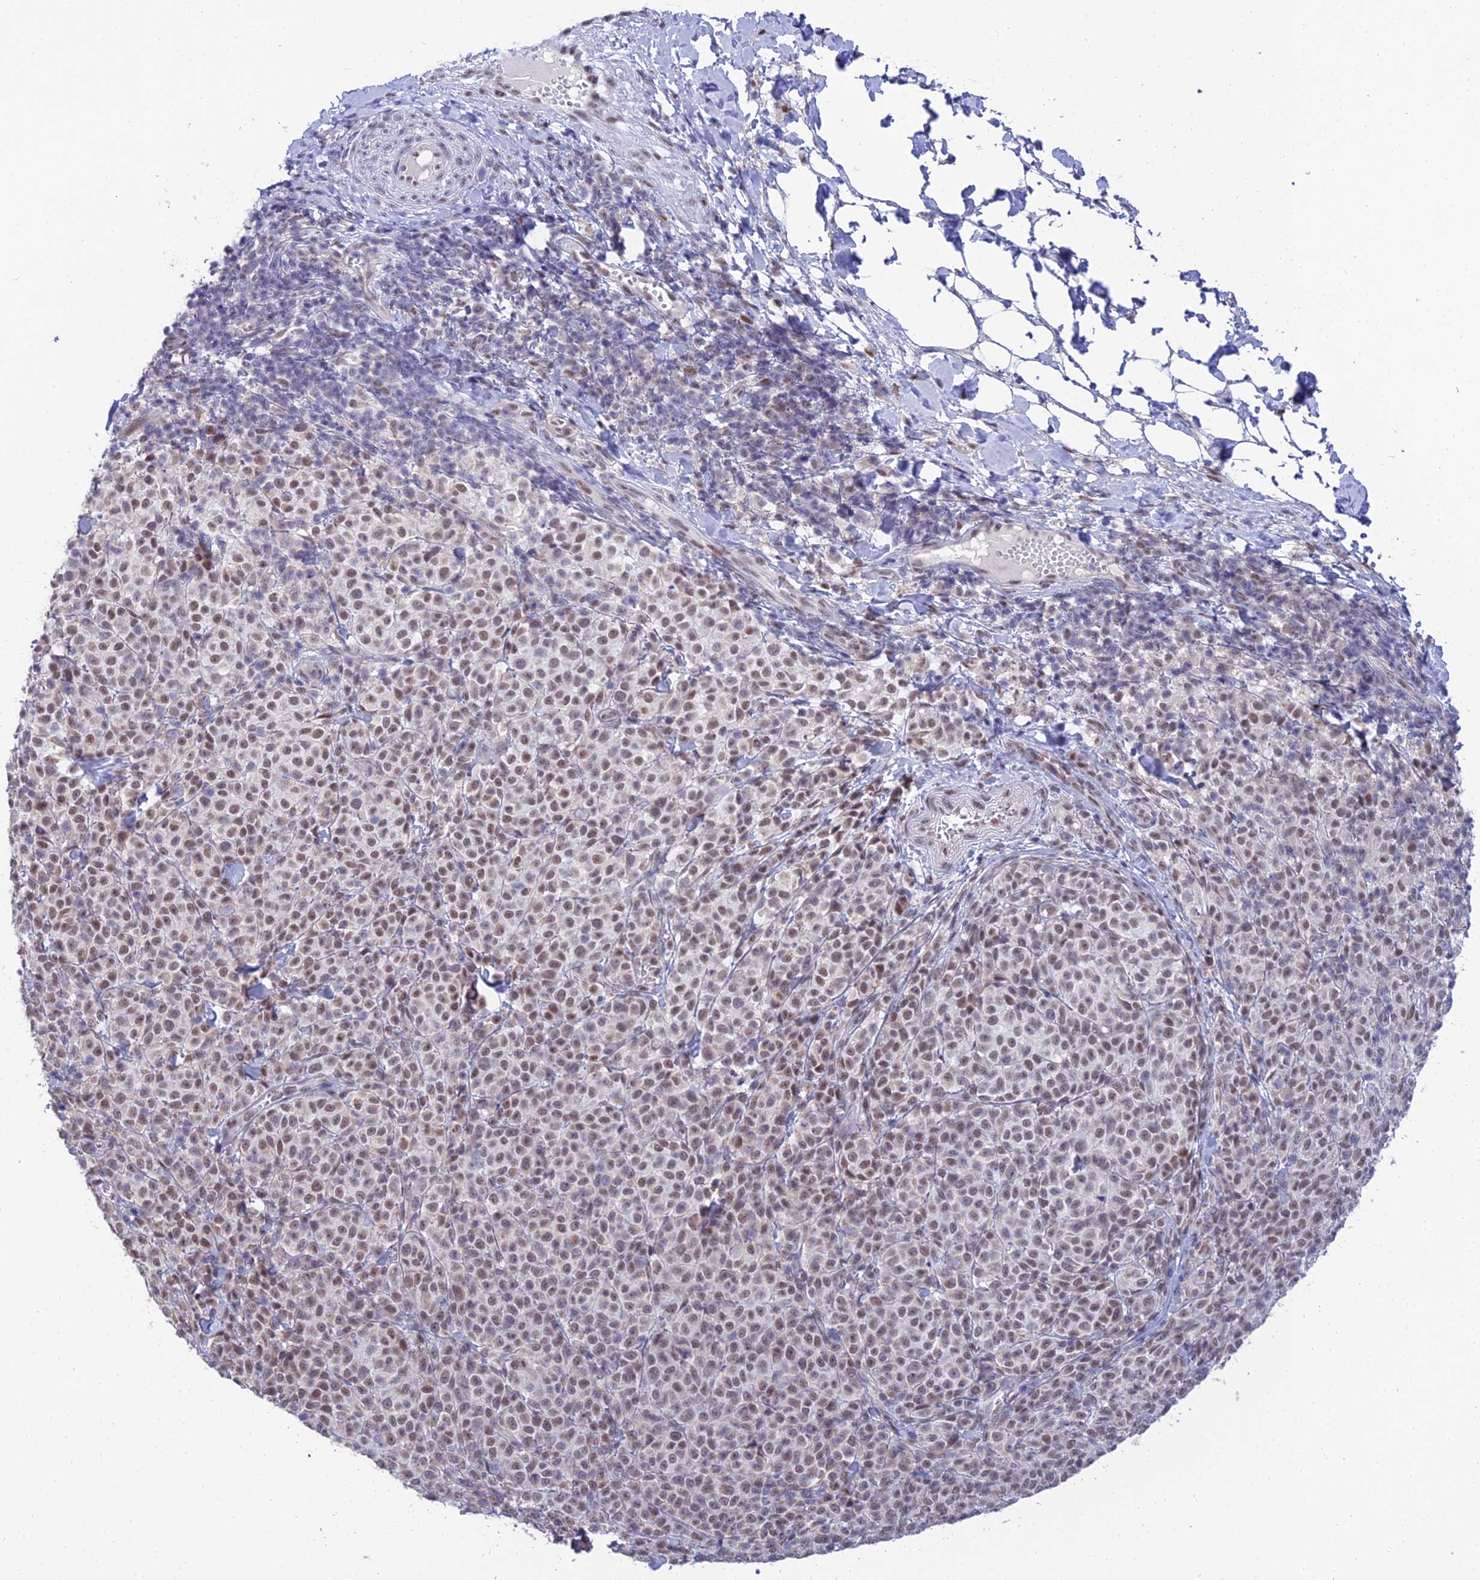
{"staining": {"intensity": "moderate", "quantity": ">75%", "location": "nuclear"}, "tissue": "melanoma", "cell_type": "Tumor cells", "image_type": "cancer", "snomed": [{"axis": "morphology", "description": "Normal tissue, NOS"}, {"axis": "morphology", "description": "Malignant melanoma, NOS"}, {"axis": "topography", "description": "Skin"}], "caption": "An immunohistochemistry histopathology image of neoplastic tissue is shown. Protein staining in brown labels moderate nuclear positivity in melanoma within tumor cells.", "gene": "C2orf49", "patient": {"sex": "female", "age": 34}}